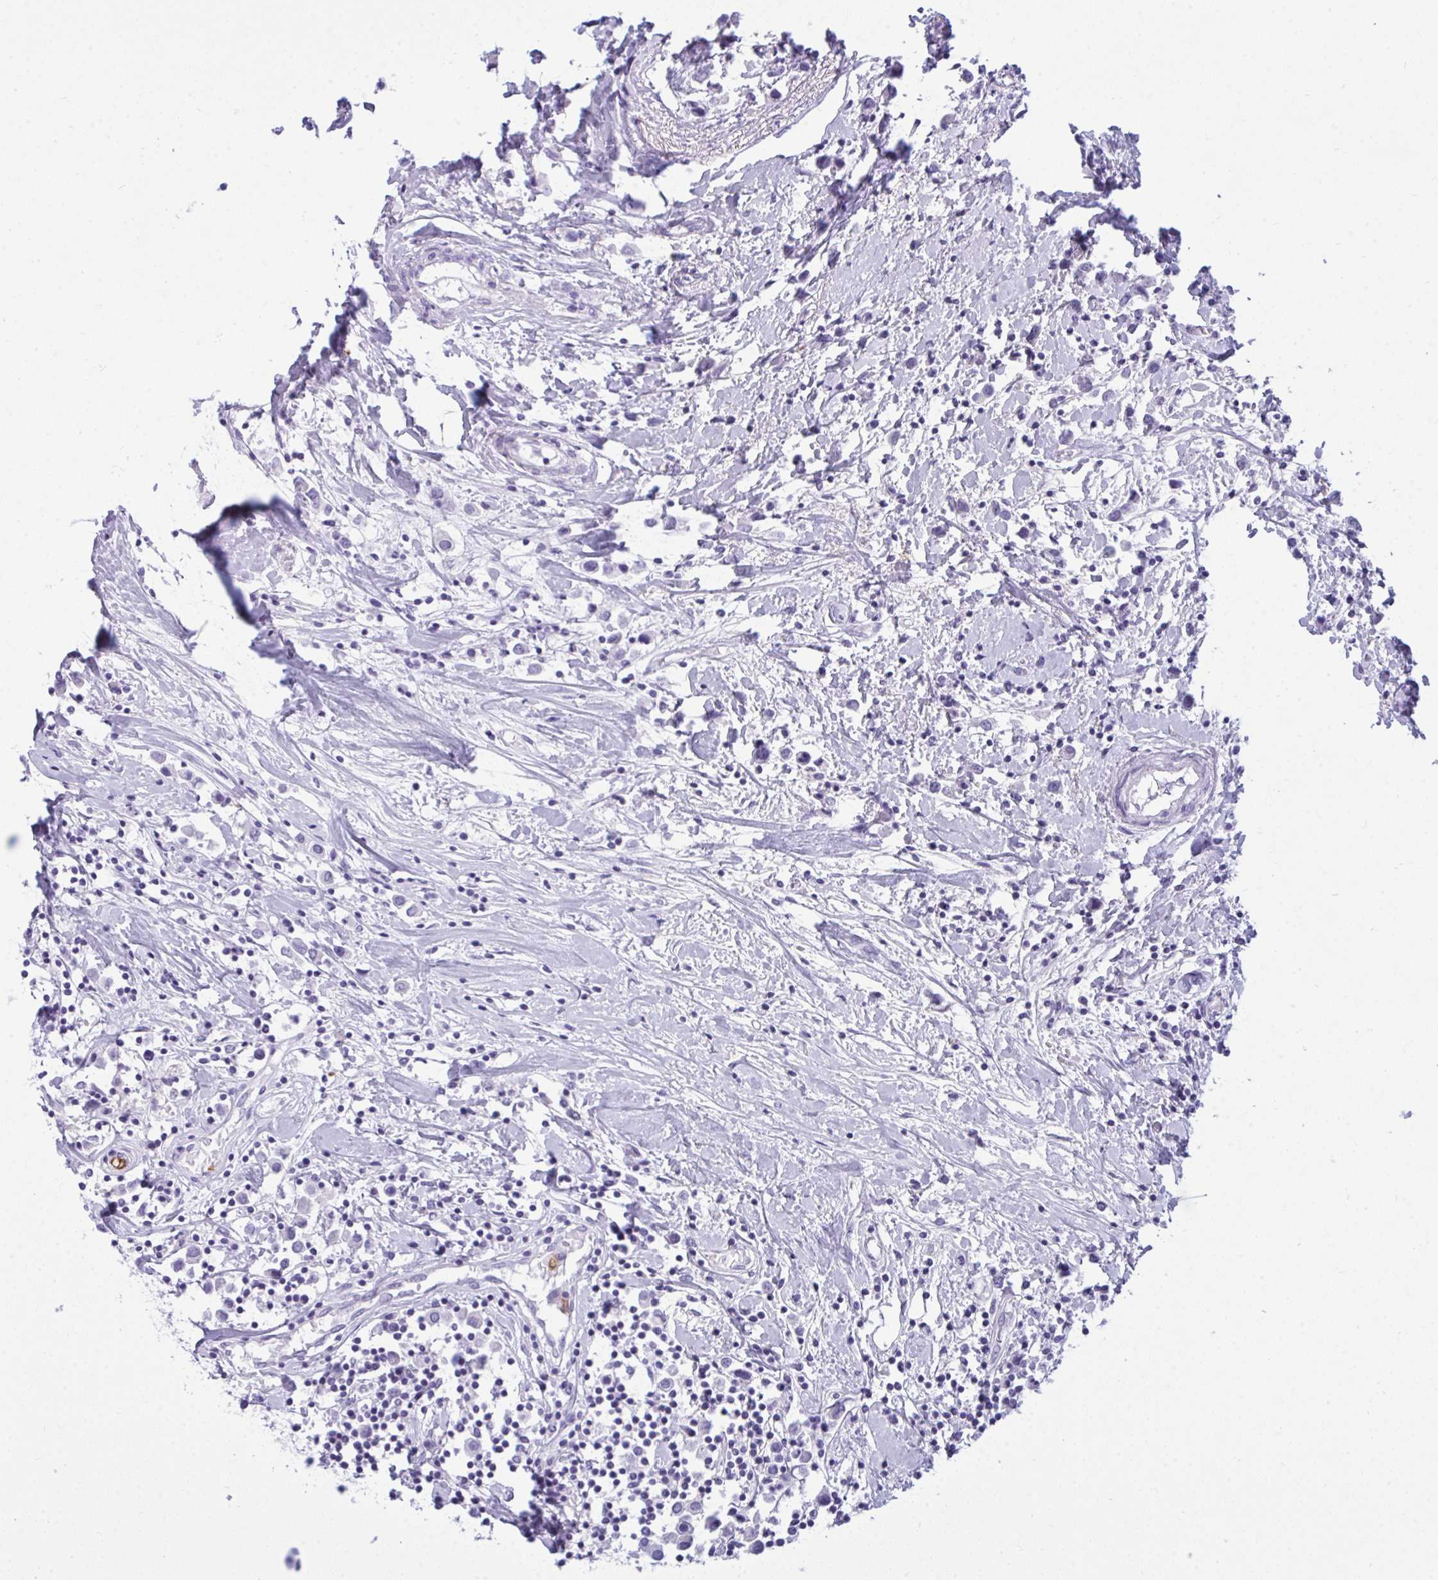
{"staining": {"intensity": "negative", "quantity": "none", "location": "none"}, "tissue": "breast cancer", "cell_type": "Tumor cells", "image_type": "cancer", "snomed": [{"axis": "morphology", "description": "Duct carcinoma"}, {"axis": "topography", "description": "Breast"}], "caption": "IHC micrograph of breast invasive ductal carcinoma stained for a protein (brown), which displays no positivity in tumor cells.", "gene": "ARHGAP42", "patient": {"sex": "female", "age": 61}}